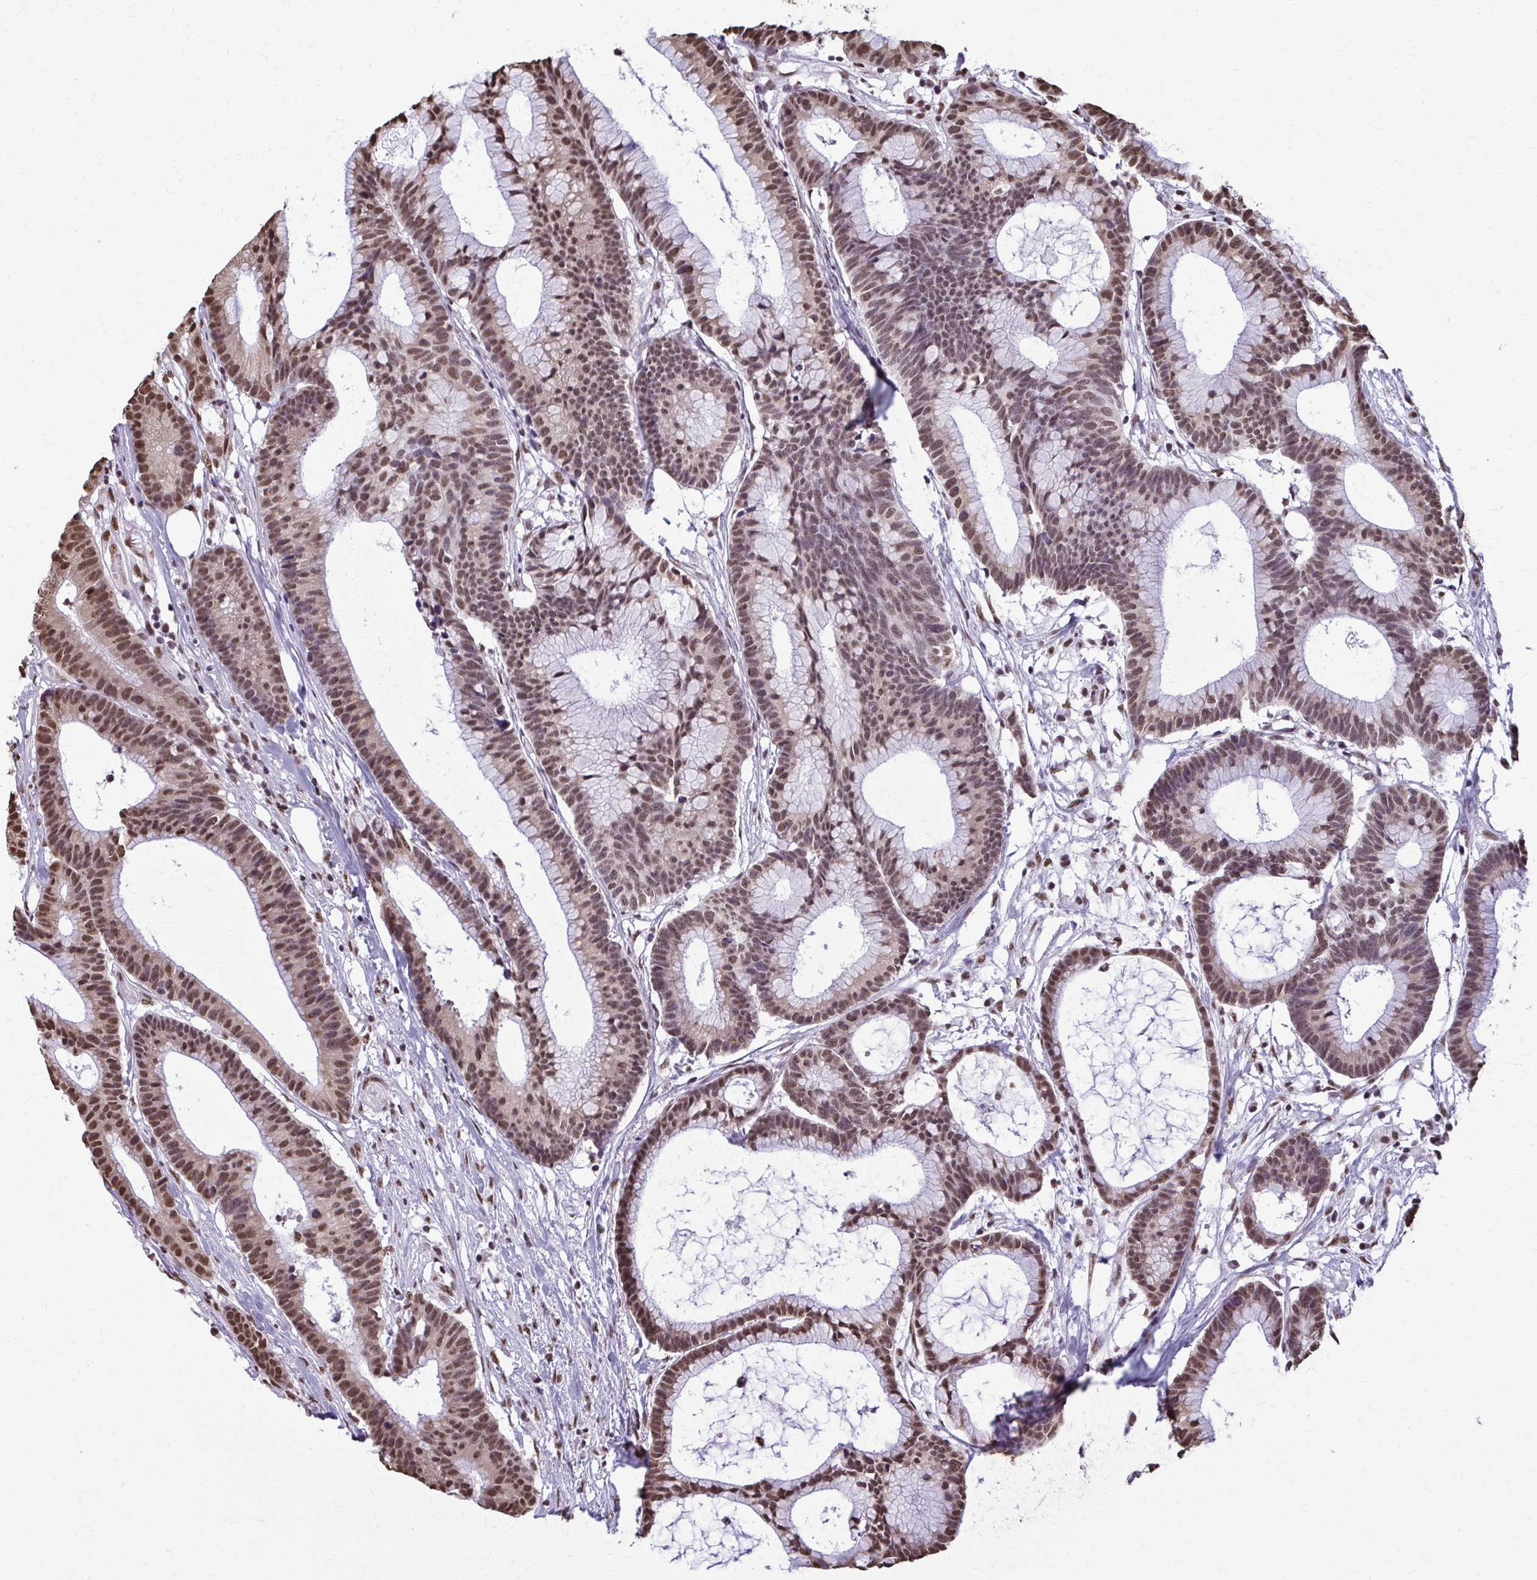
{"staining": {"intensity": "moderate", "quantity": ">75%", "location": "nuclear"}, "tissue": "colorectal cancer", "cell_type": "Tumor cells", "image_type": "cancer", "snomed": [{"axis": "morphology", "description": "Adenocarcinoma, NOS"}, {"axis": "topography", "description": "Colon"}], "caption": "This micrograph reveals IHC staining of colorectal cancer (adenocarcinoma), with medium moderate nuclear positivity in approximately >75% of tumor cells.", "gene": "SNRPA", "patient": {"sex": "female", "age": 78}}